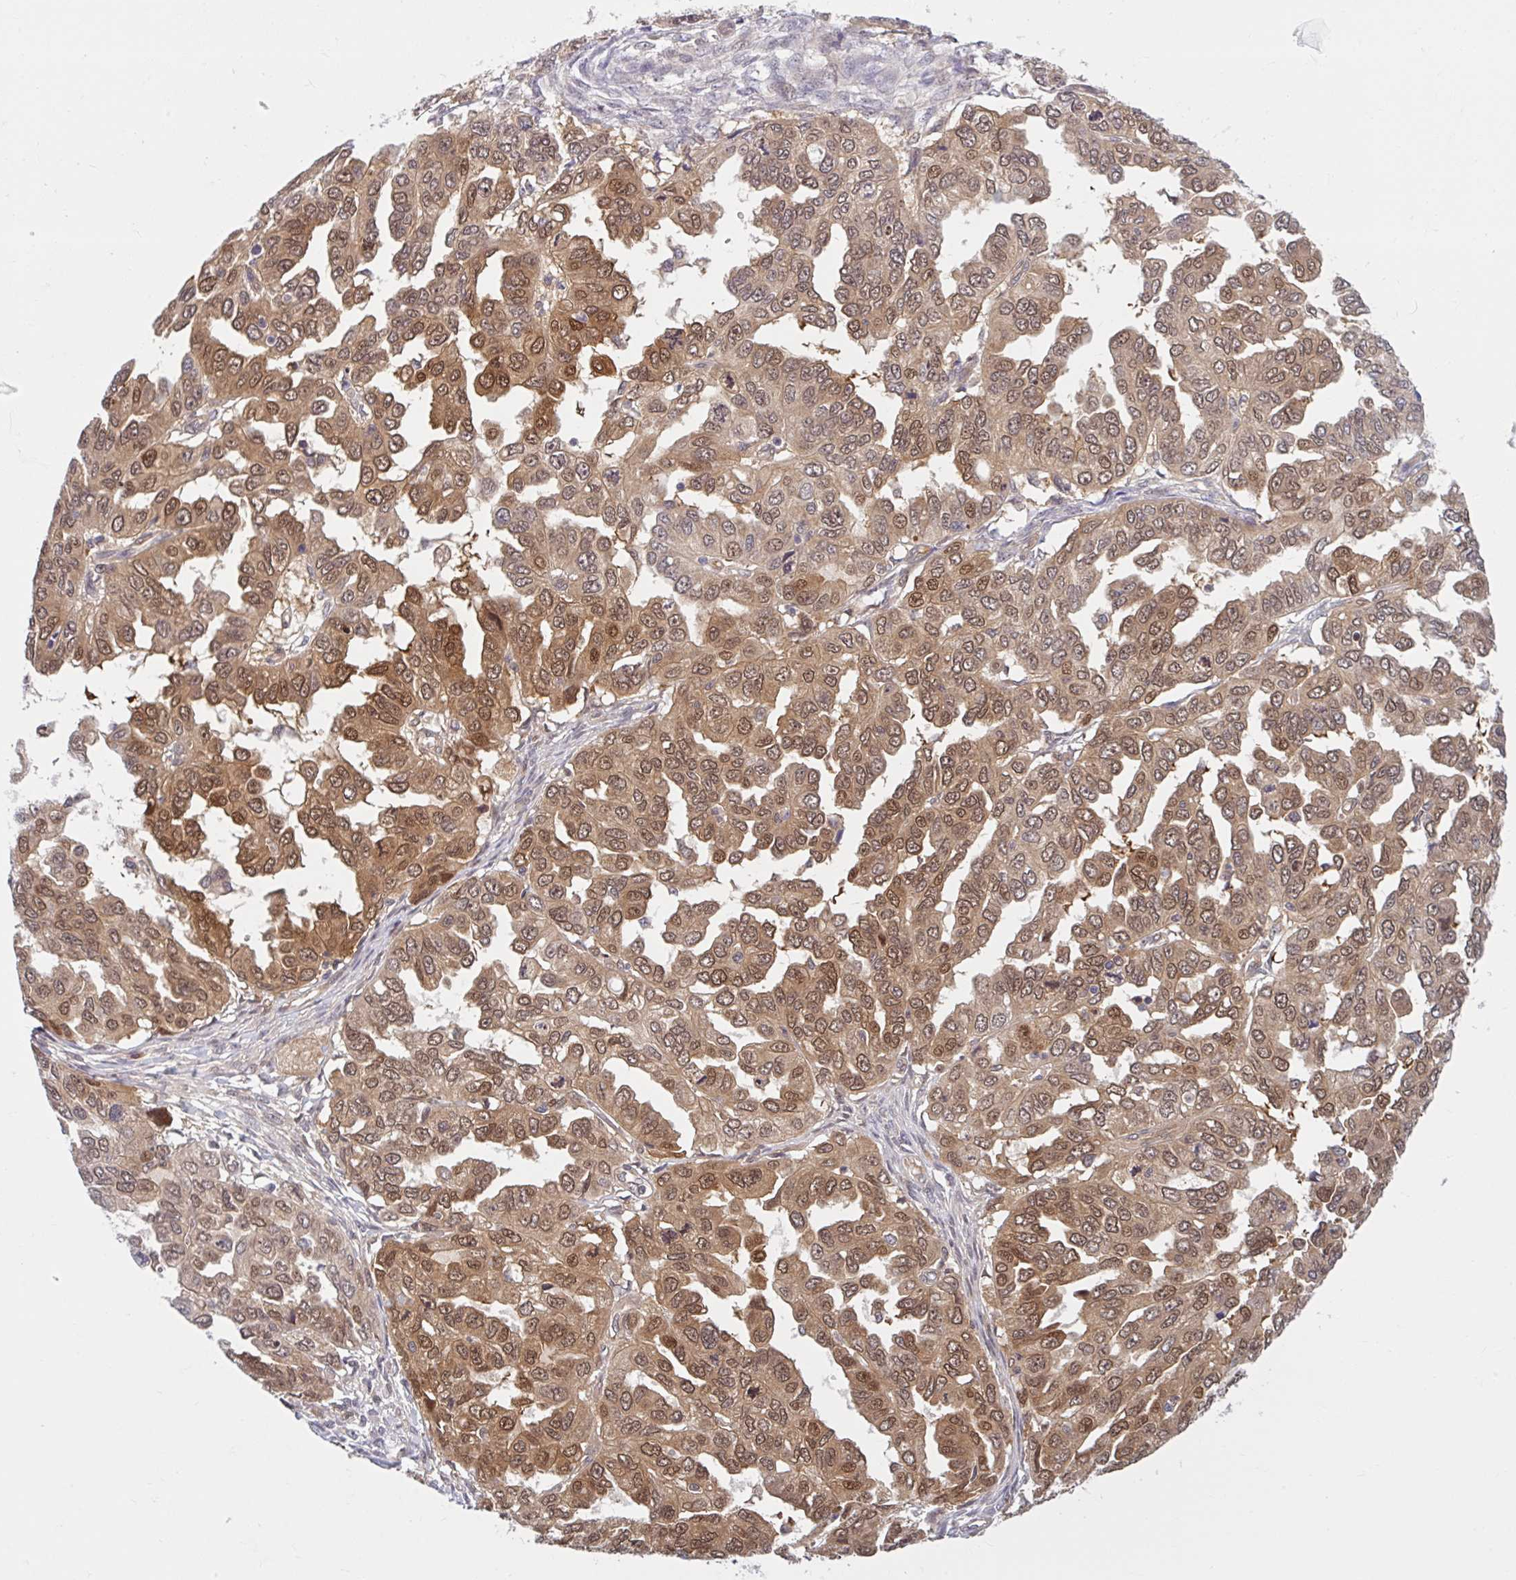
{"staining": {"intensity": "moderate", "quantity": ">75%", "location": "cytoplasmic/membranous,nuclear"}, "tissue": "ovarian cancer", "cell_type": "Tumor cells", "image_type": "cancer", "snomed": [{"axis": "morphology", "description": "Cystadenocarcinoma, serous, NOS"}, {"axis": "topography", "description": "Ovary"}], "caption": "IHC micrograph of neoplastic tissue: human ovarian cancer stained using IHC exhibits medium levels of moderate protein expression localized specifically in the cytoplasmic/membranous and nuclear of tumor cells, appearing as a cytoplasmic/membranous and nuclear brown color.", "gene": "HMBS", "patient": {"sex": "female", "age": 53}}